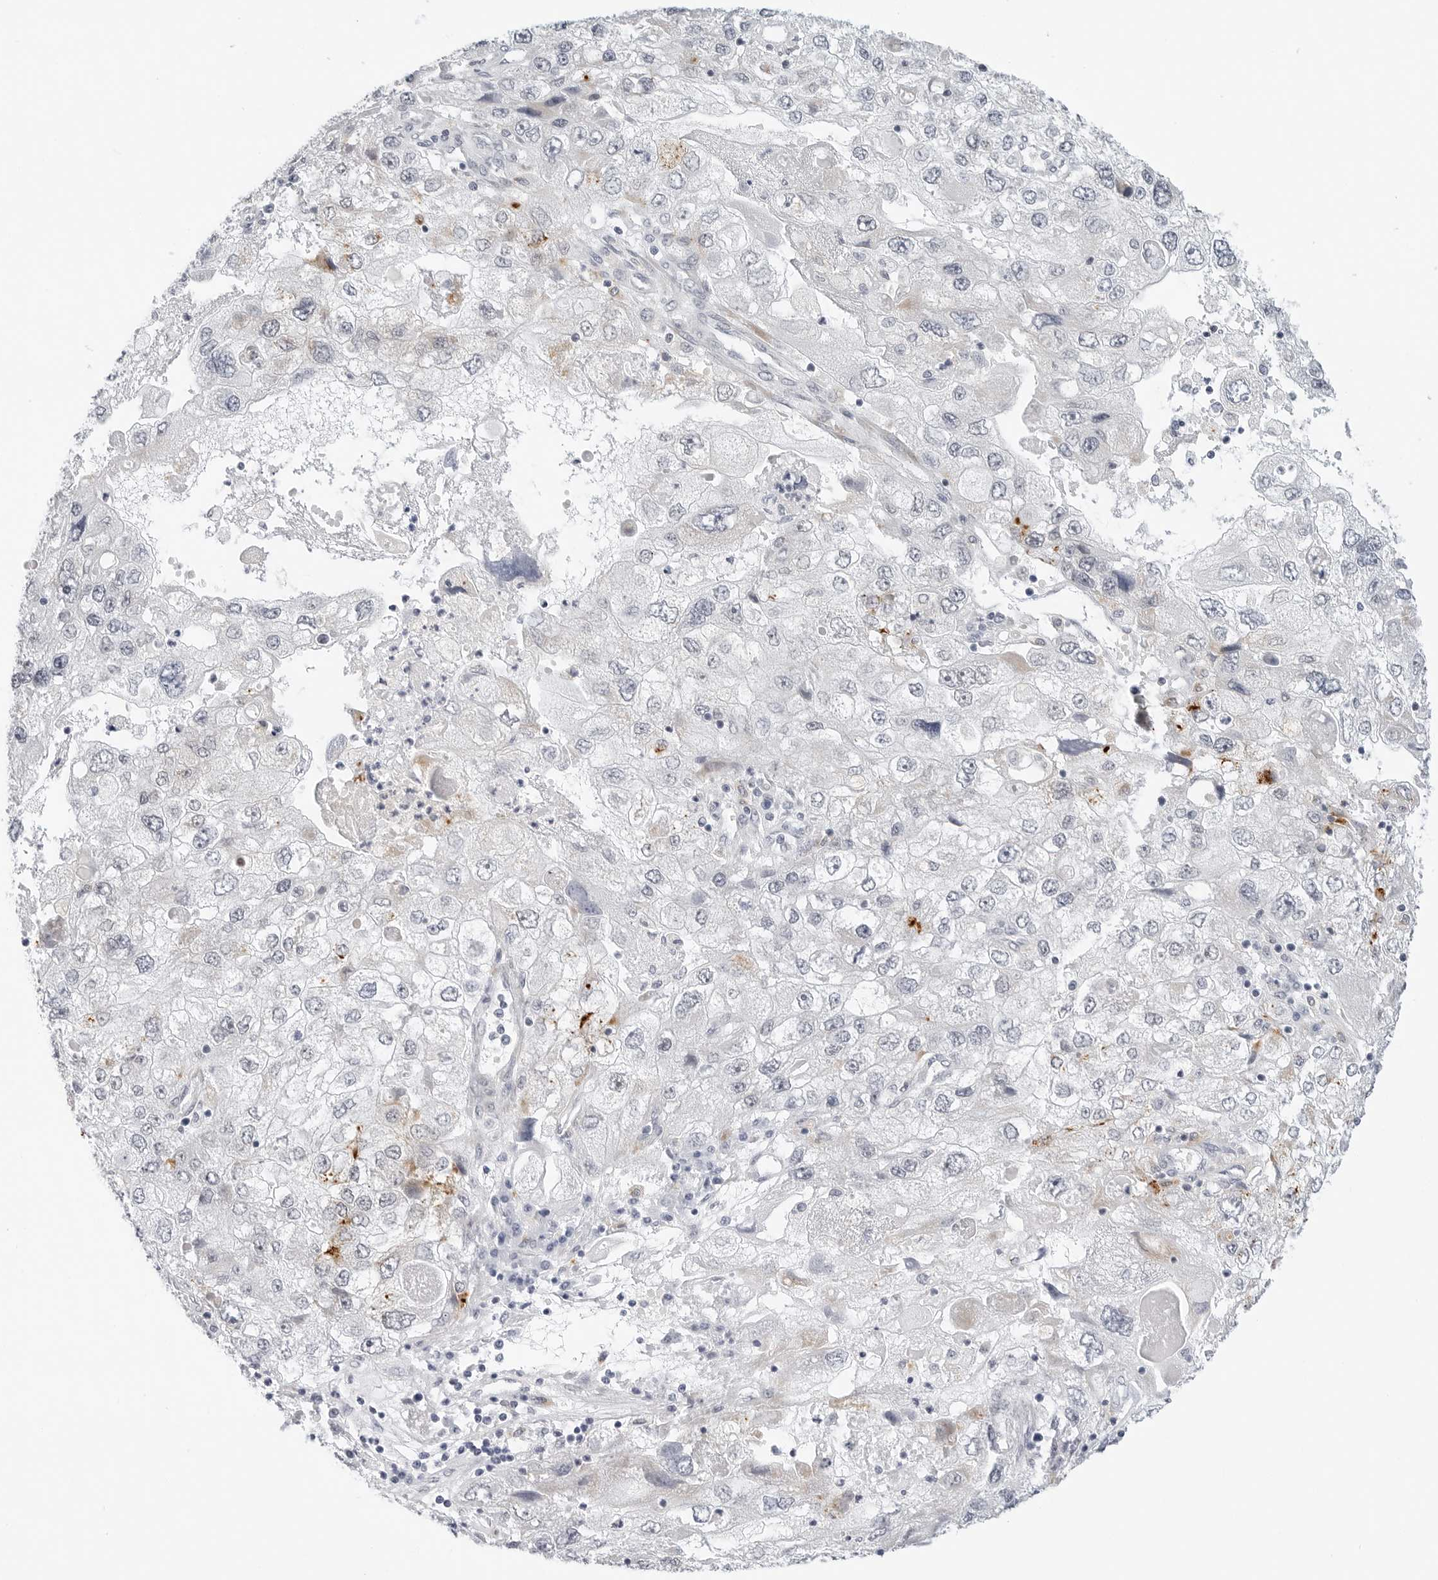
{"staining": {"intensity": "moderate", "quantity": "<25%", "location": "cytoplasmic/membranous"}, "tissue": "endometrial cancer", "cell_type": "Tumor cells", "image_type": "cancer", "snomed": [{"axis": "morphology", "description": "Adenocarcinoma, NOS"}, {"axis": "topography", "description": "Endometrium"}], "caption": "Immunohistochemistry (IHC) image of endometrial cancer stained for a protein (brown), which displays low levels of moderate cytoplasmic/membranous positivity in about <25% of tumor cells.", "gene": "TSEN2", "patient": {"sex": "female", "age": 49}}